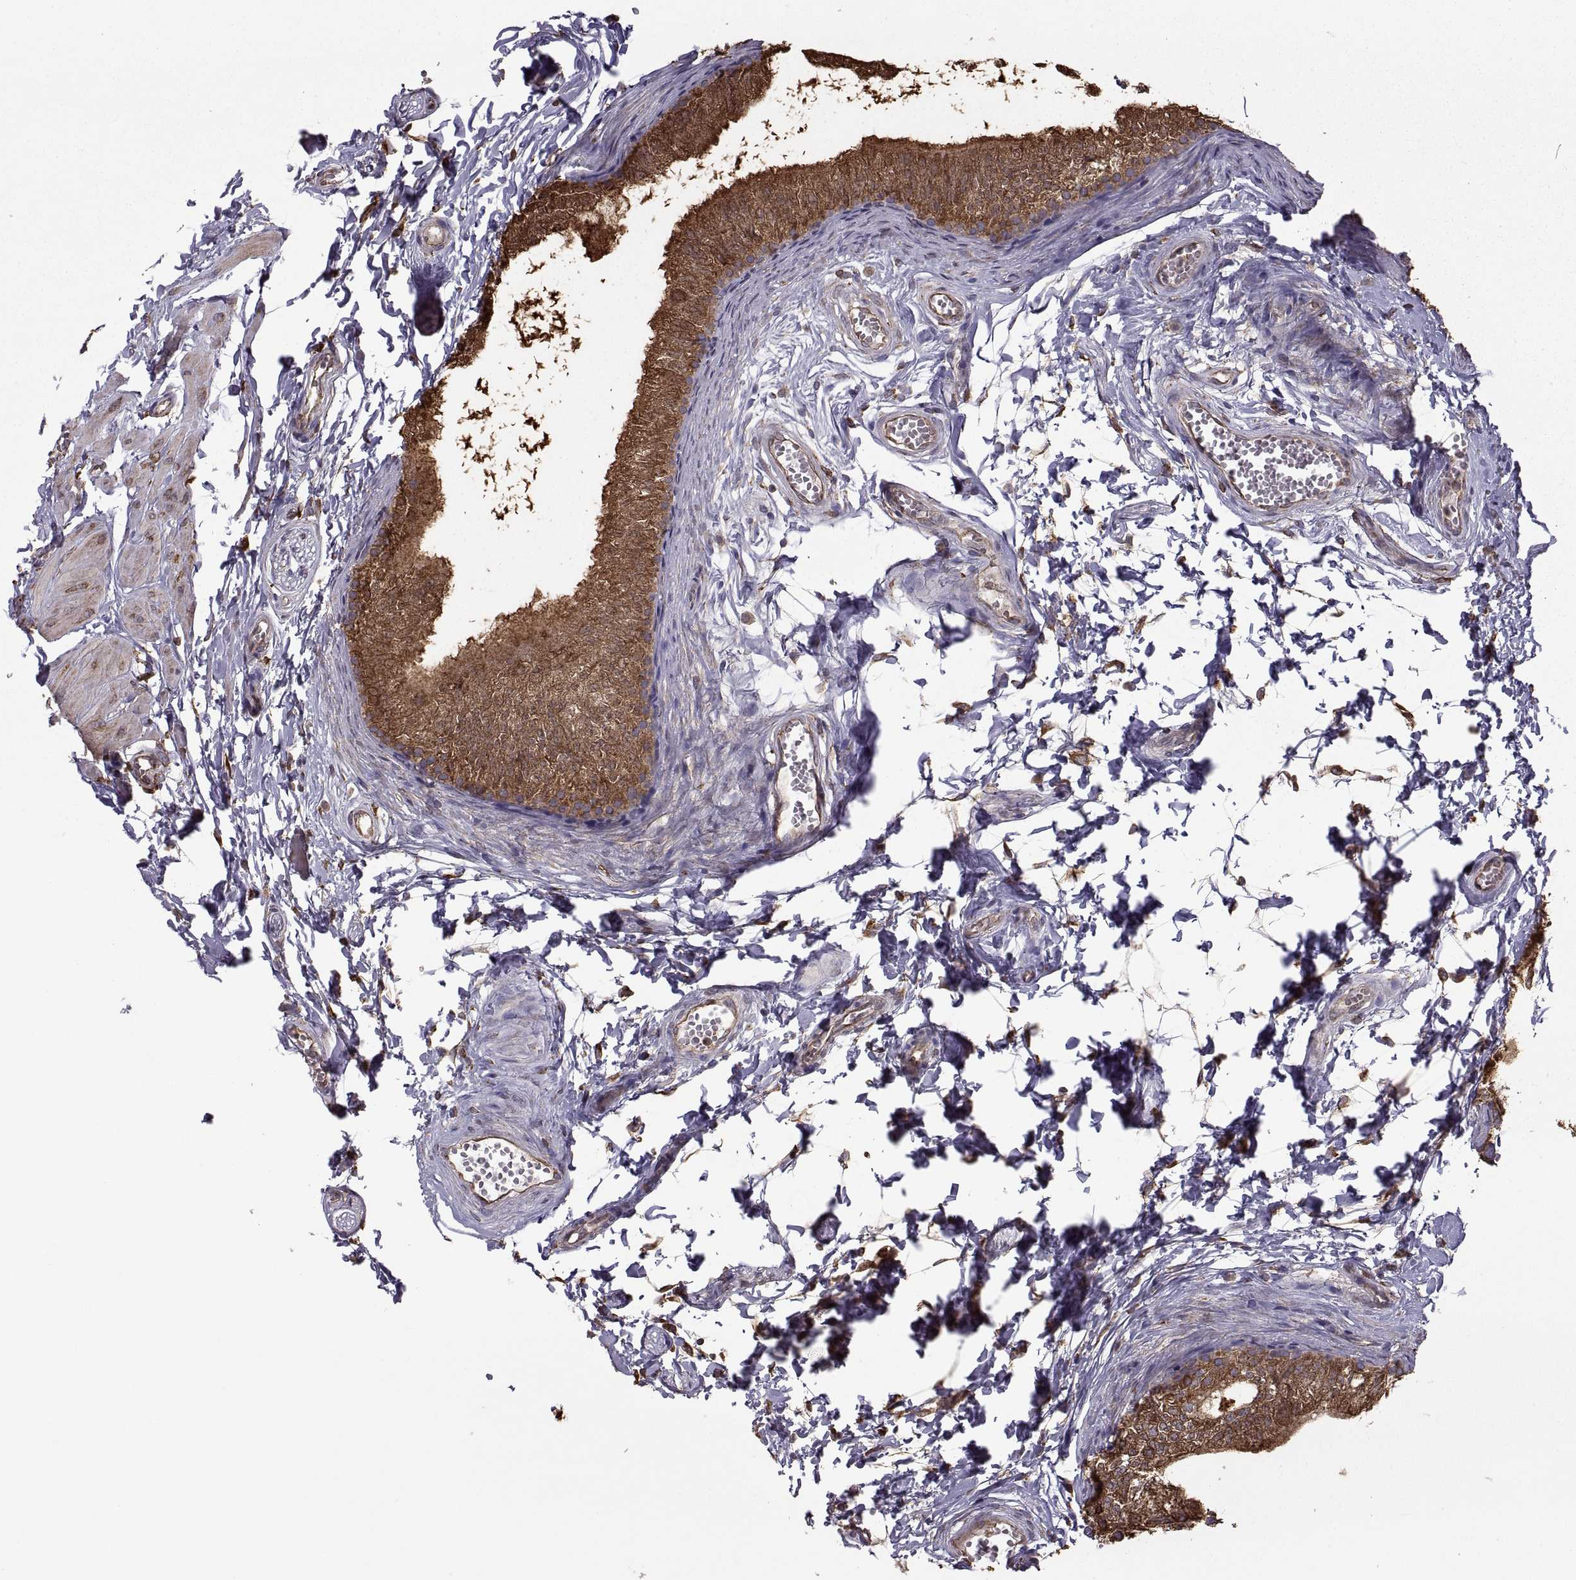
{"staining": {"intensity": "strong", "quantity": ">75%", "location": "cytoplasmic/membranous"}, "tissue": "epididymis", "cell_type": "Glandular cells", "image_type": "normal", "snomed": [{"axis": "morphology", "description": "Normal tissue, NOS"}, {"axis": "topography", "description": "Epididymis"}], "caption": "Protein staining of benign epididymis reveals strong cytoplasmic/membranous staining in approximately >75% of glandular cells.", "gene": "PDIA3", "patient": {"sex": "male", "age": 22}}